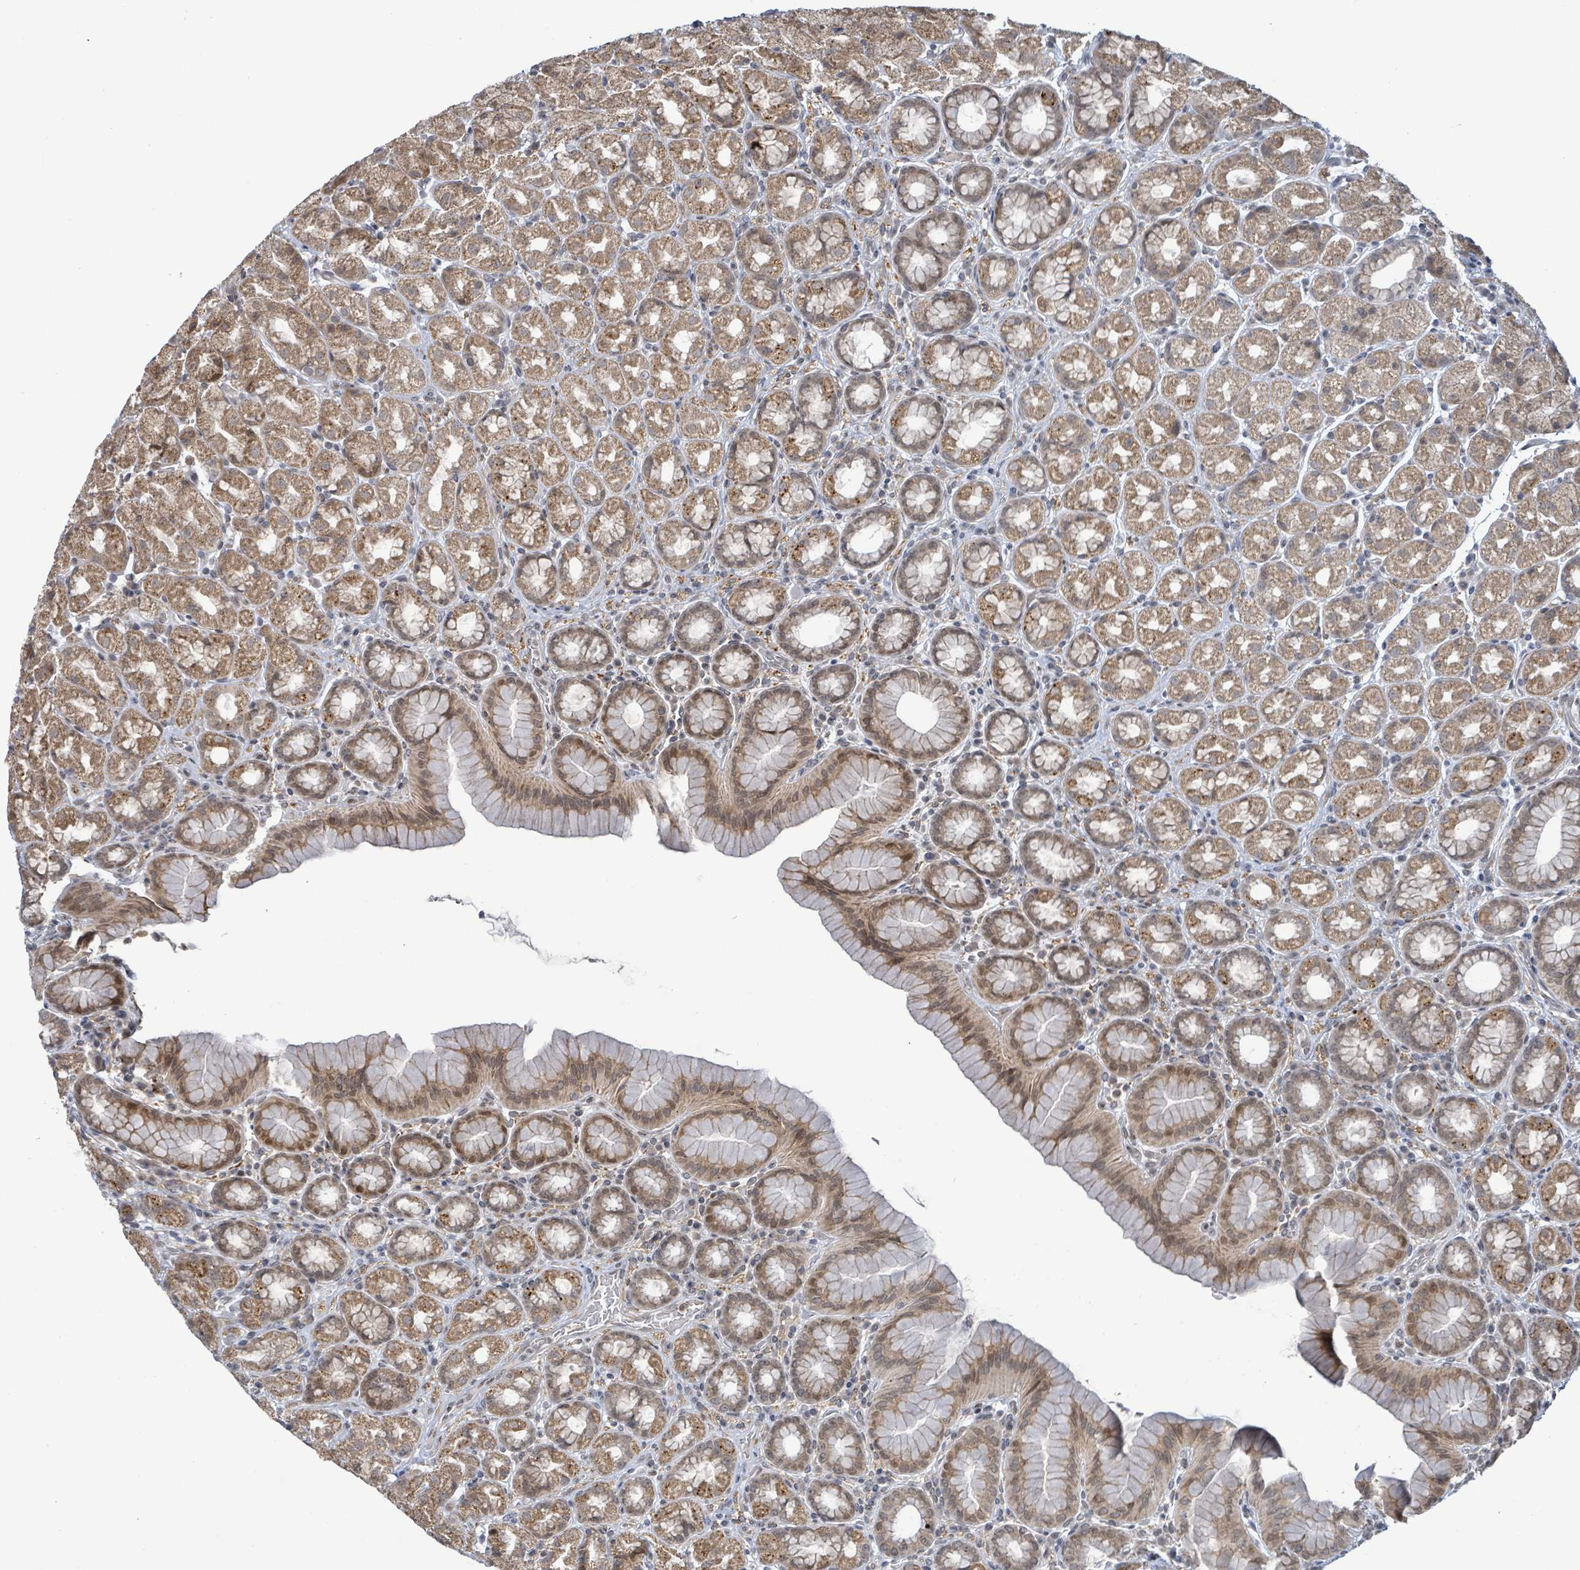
{"staining": {"intensity": "moderate", "quantity": ">75%", "location": "cytoplasmic/membranous,nuclear"}, "tissue": "stomach", "cell_type": "Glandular cells", "image_type": "normal", "snomed": [{"axis": "morphology", "description": "Normal tissue, NOS"}, {"axis": "topography", "description": "Stomach, upper"}, {"axis": "topography", "description": "Stomach"}], "caption": "Glandular cells display medium levels of moderate cytoplasmic/membranous,nuclear staining in about >75% of cells in unremarkable stomach. The staining was performed using DAB (3,3'-diaminobenzidine), with brown indicating positive protein expression. Nuclei are stained blue with hematoxylin.", "gene": "SBF2", "patient": {"sex": "male", "age": 68}}